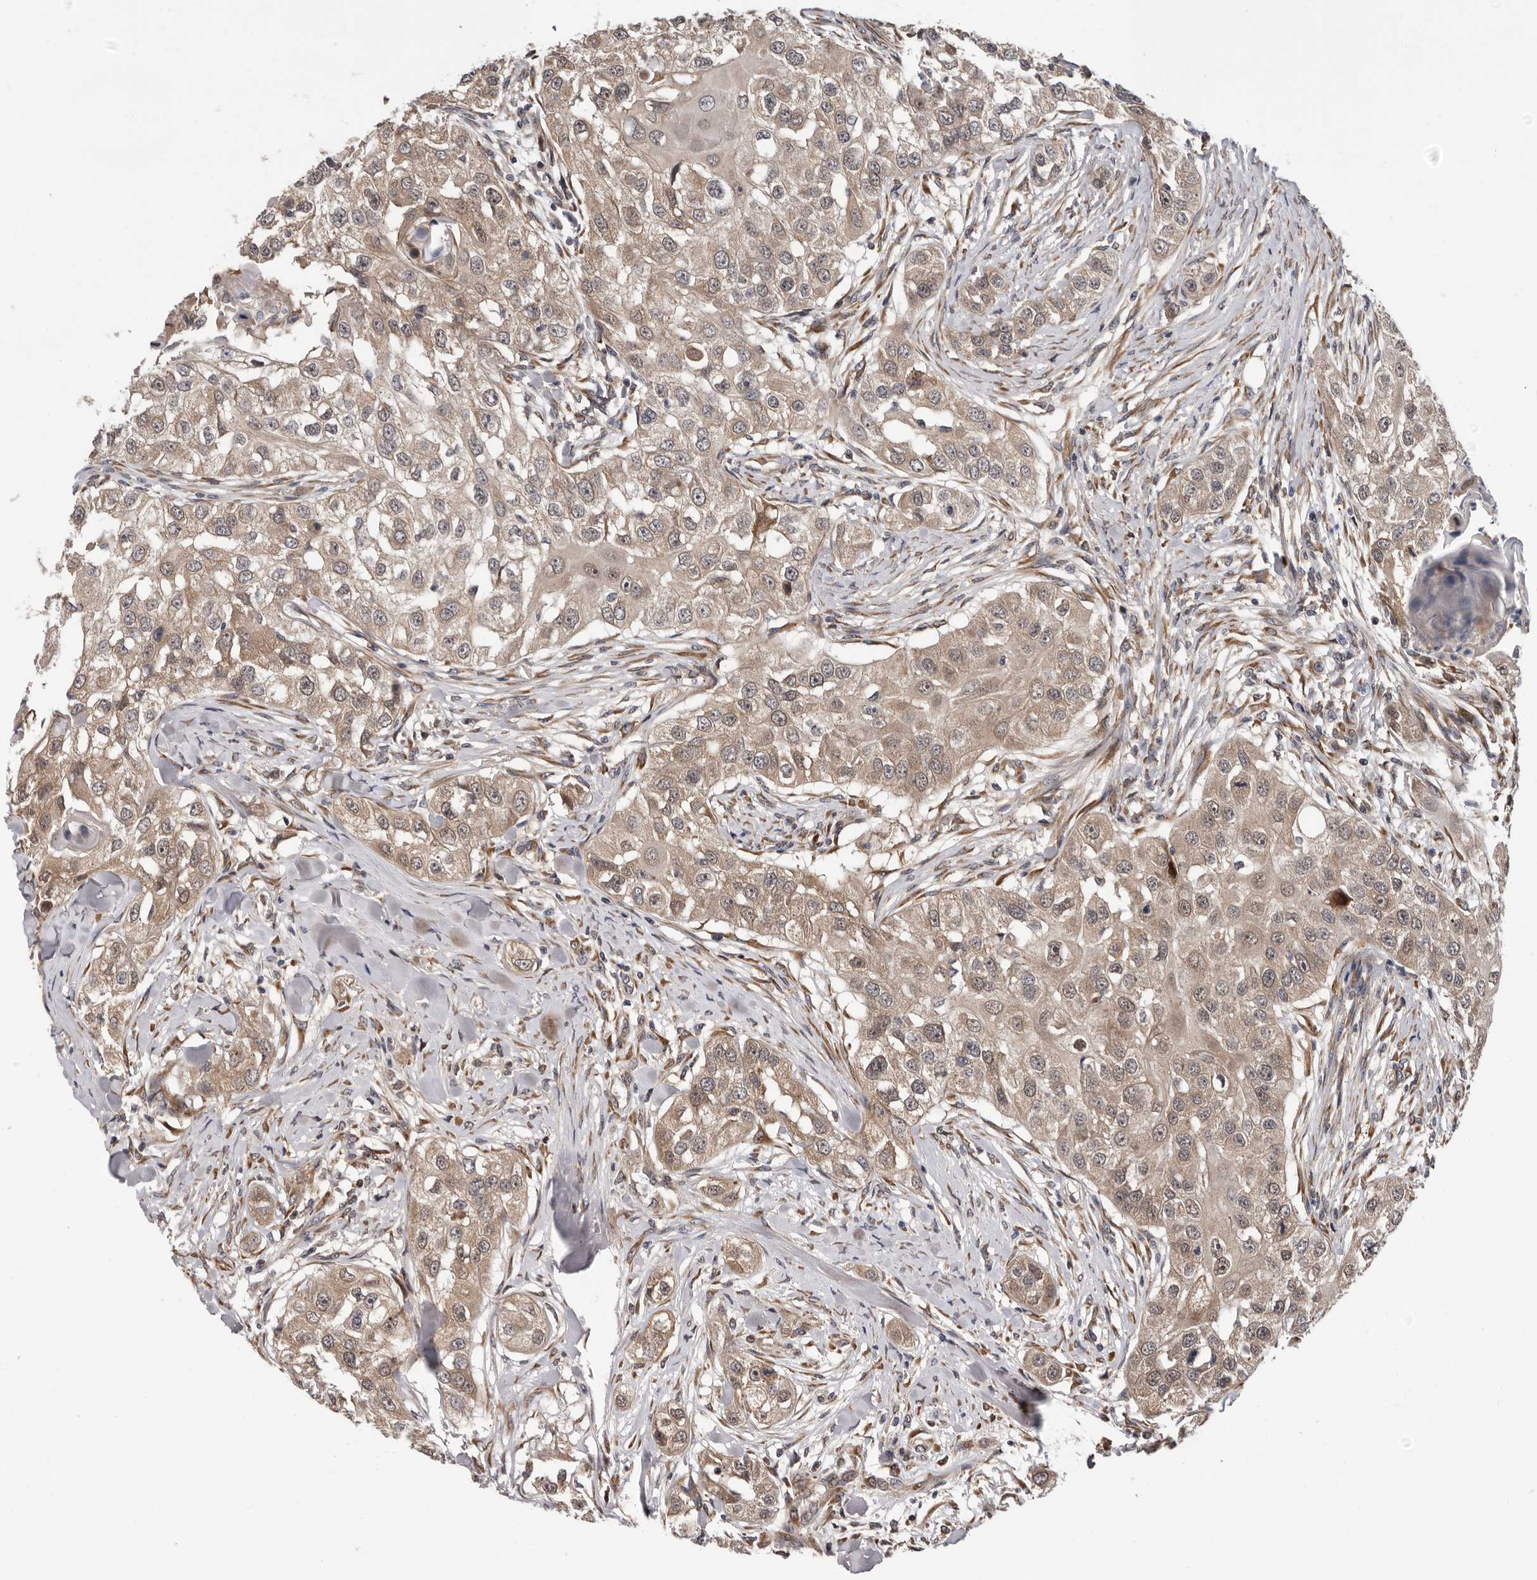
{"staining": {"intensity": "weak", "quantity": ">75%", "location": "cytoplasmic/membranous,nuclear"}, "tissue": "head and neck cancer", "cell_type": "Tumor cells", "image_type": "cancer", "snomed": [{"axis": "morphology", "description": "Normal tissue, NOS"}, {"axis": "morphology", "description": "Squamous cell carcinoma, NOS"}, {"axis": "topography", "description": "Skeletal muscle"}, {"axis": "topography", "description": "Head-Neck"}], "caption": "A high-resolution image shows immunohistochemistry (IHC) staining of head and neck cancer (squamous cell carcinoma), which reveals weak cytoplasmic/membranous and nuclear expression in approximately >75% of tumor cells. (DAB (3,3'-diaminobenzidine) IHC, brown staining for protein, blue staining for nuclei).", "gene": "MED8", "patient": {"sex": "male", "age": 51}}